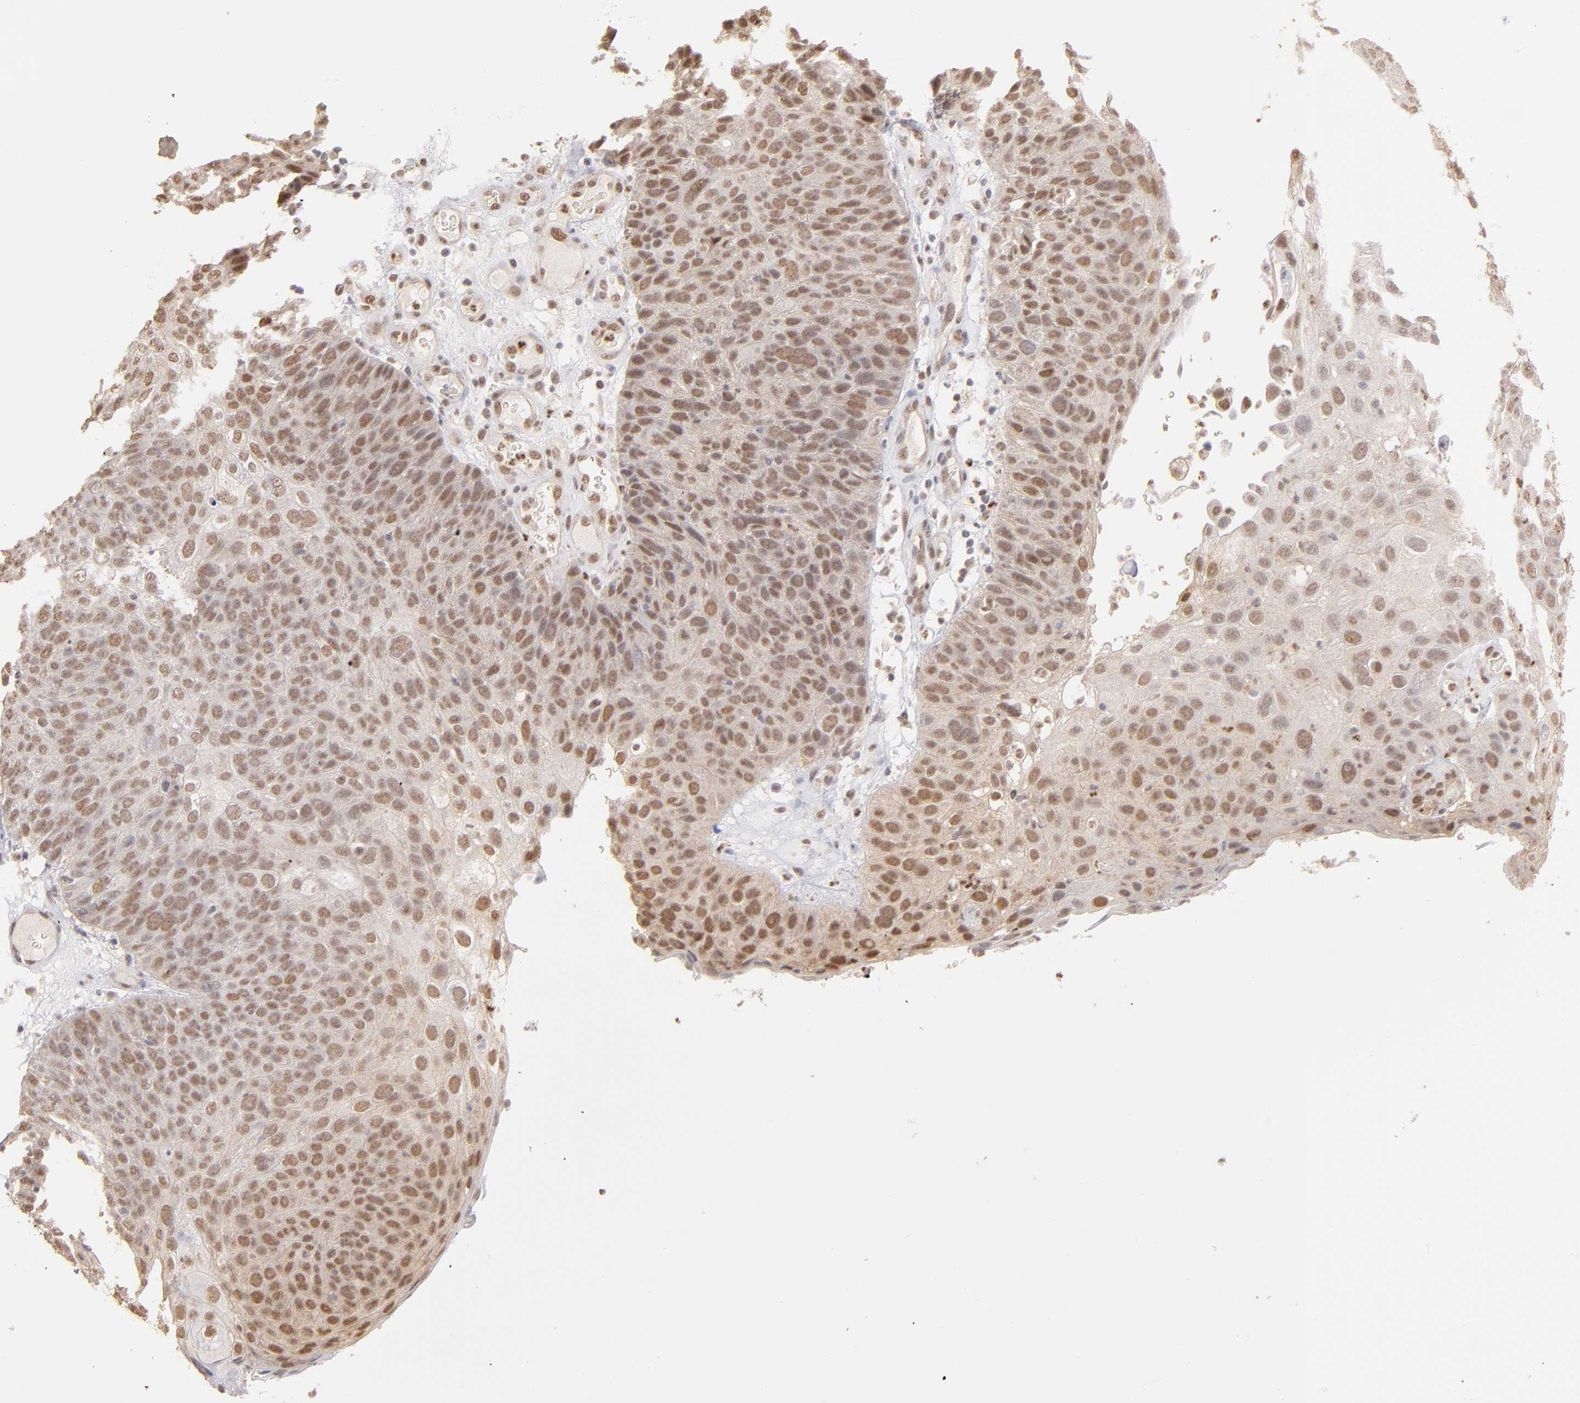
{"staining": {"intensity": "moderate", "quantity": ">75%", "location": "cytoplasmic/membranous,nuclear"}, "tissue": "skin cancer", "cell_type": "Tumor cells", "image_type": "cancer", "snomed": [{"axis": "morphology", "description": "Squamous cell carcinoma, NOS"}, {"axis": "topography", "description": "Skin"}], "caption": "This image displays skin cancer (squamous cell carcinoma) stained with immunohistochemistry to label a protein in brown. The cytoplasmic/membranous and nuclear of tumor cells show moderate positivity for the protein. Nuclei are counter-stained blue.", "gene": "NFE2", "patient": {"sex": "male", "age": 87}}